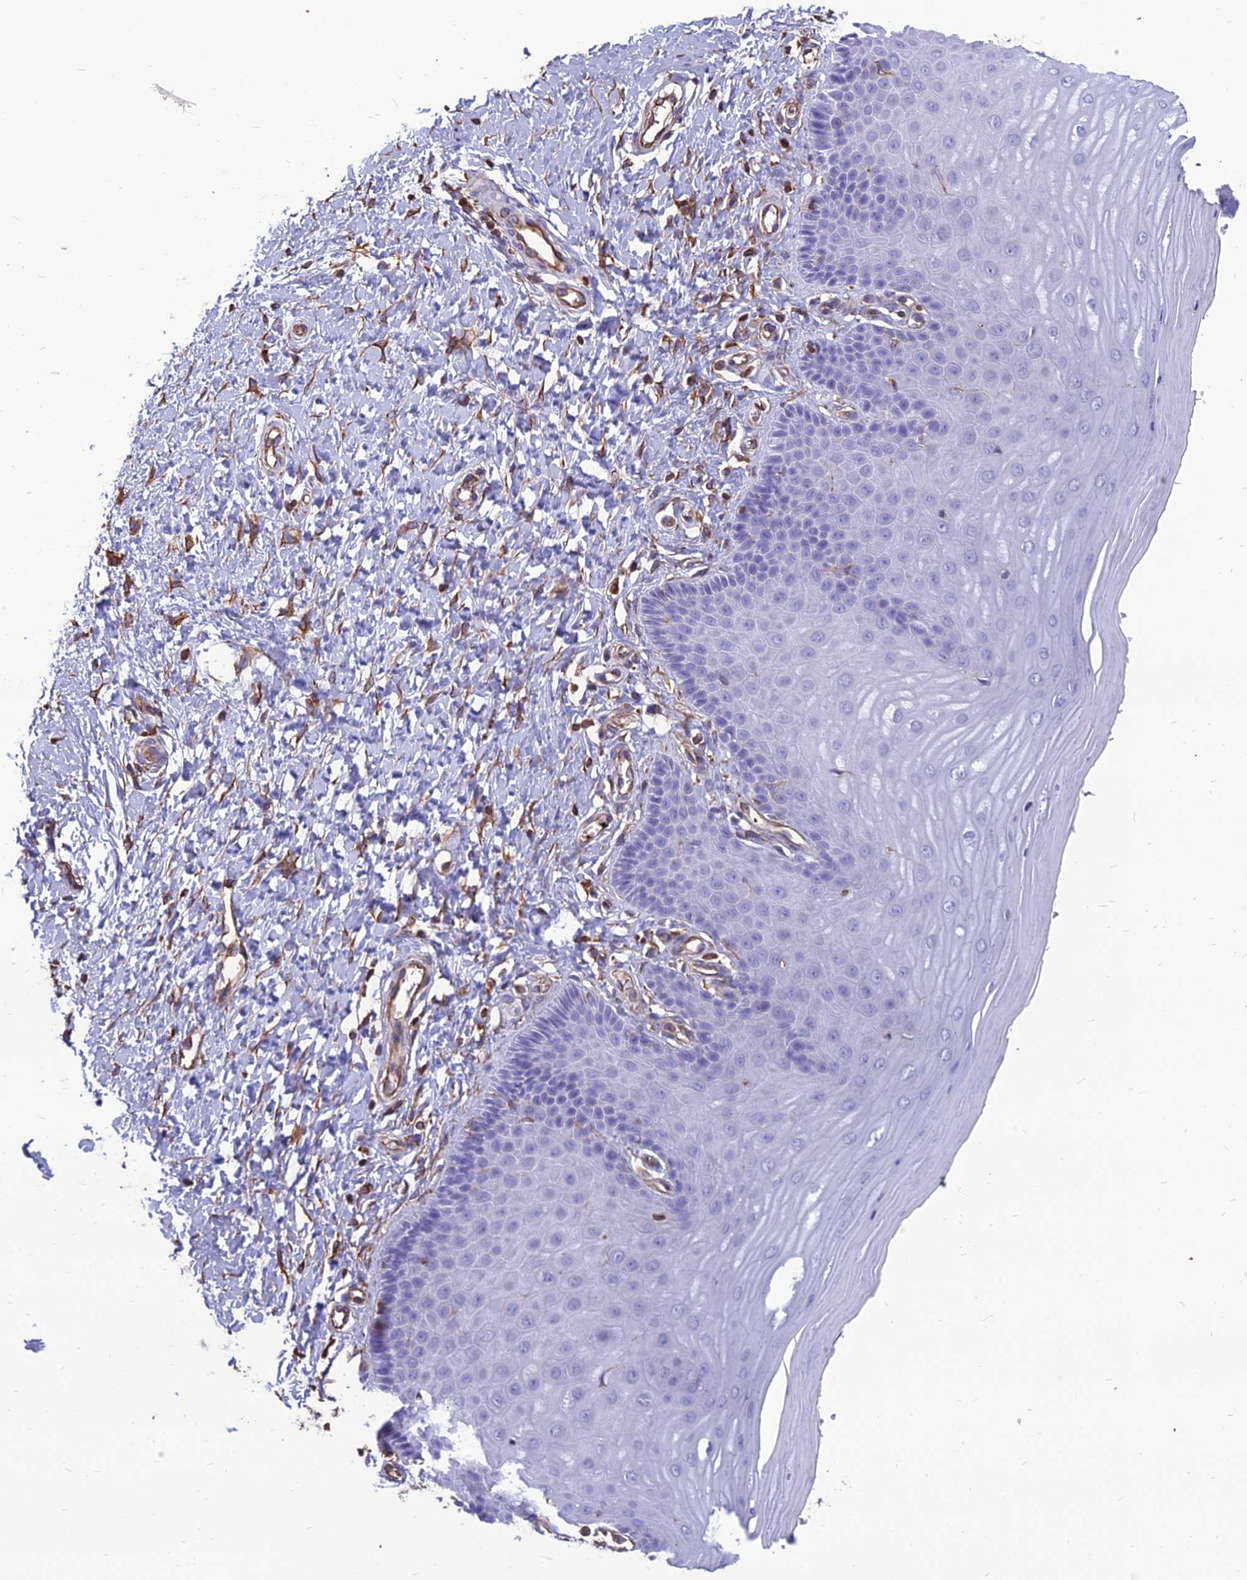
{"staining": {"intensity": "weak", "quantity": "<25%", "location": "cytoplasmic/membranous"}, "tissue": "cervix", "cell_type": "Glandular cells", "image_type": "normal", "snomed": [{"axis": "morphology", "description": "Normal tissue, NOS"}, {"axis": "topography", "description": "Cervix"}], "caption": "Immunohistochemistry (IHC) histopathology image of benign cervix: cervix stained with DAB (3,3'-diaminobenzidine) demonstrates no significant protein expression in glandular cells. (Brightfield microscopy of DAB (3,3'-diaminobenzidine) immunohistochemistry (IHC) at high magnification).", "gene": "PSMD11", "patient": {"sex": "female", "age": 55}}